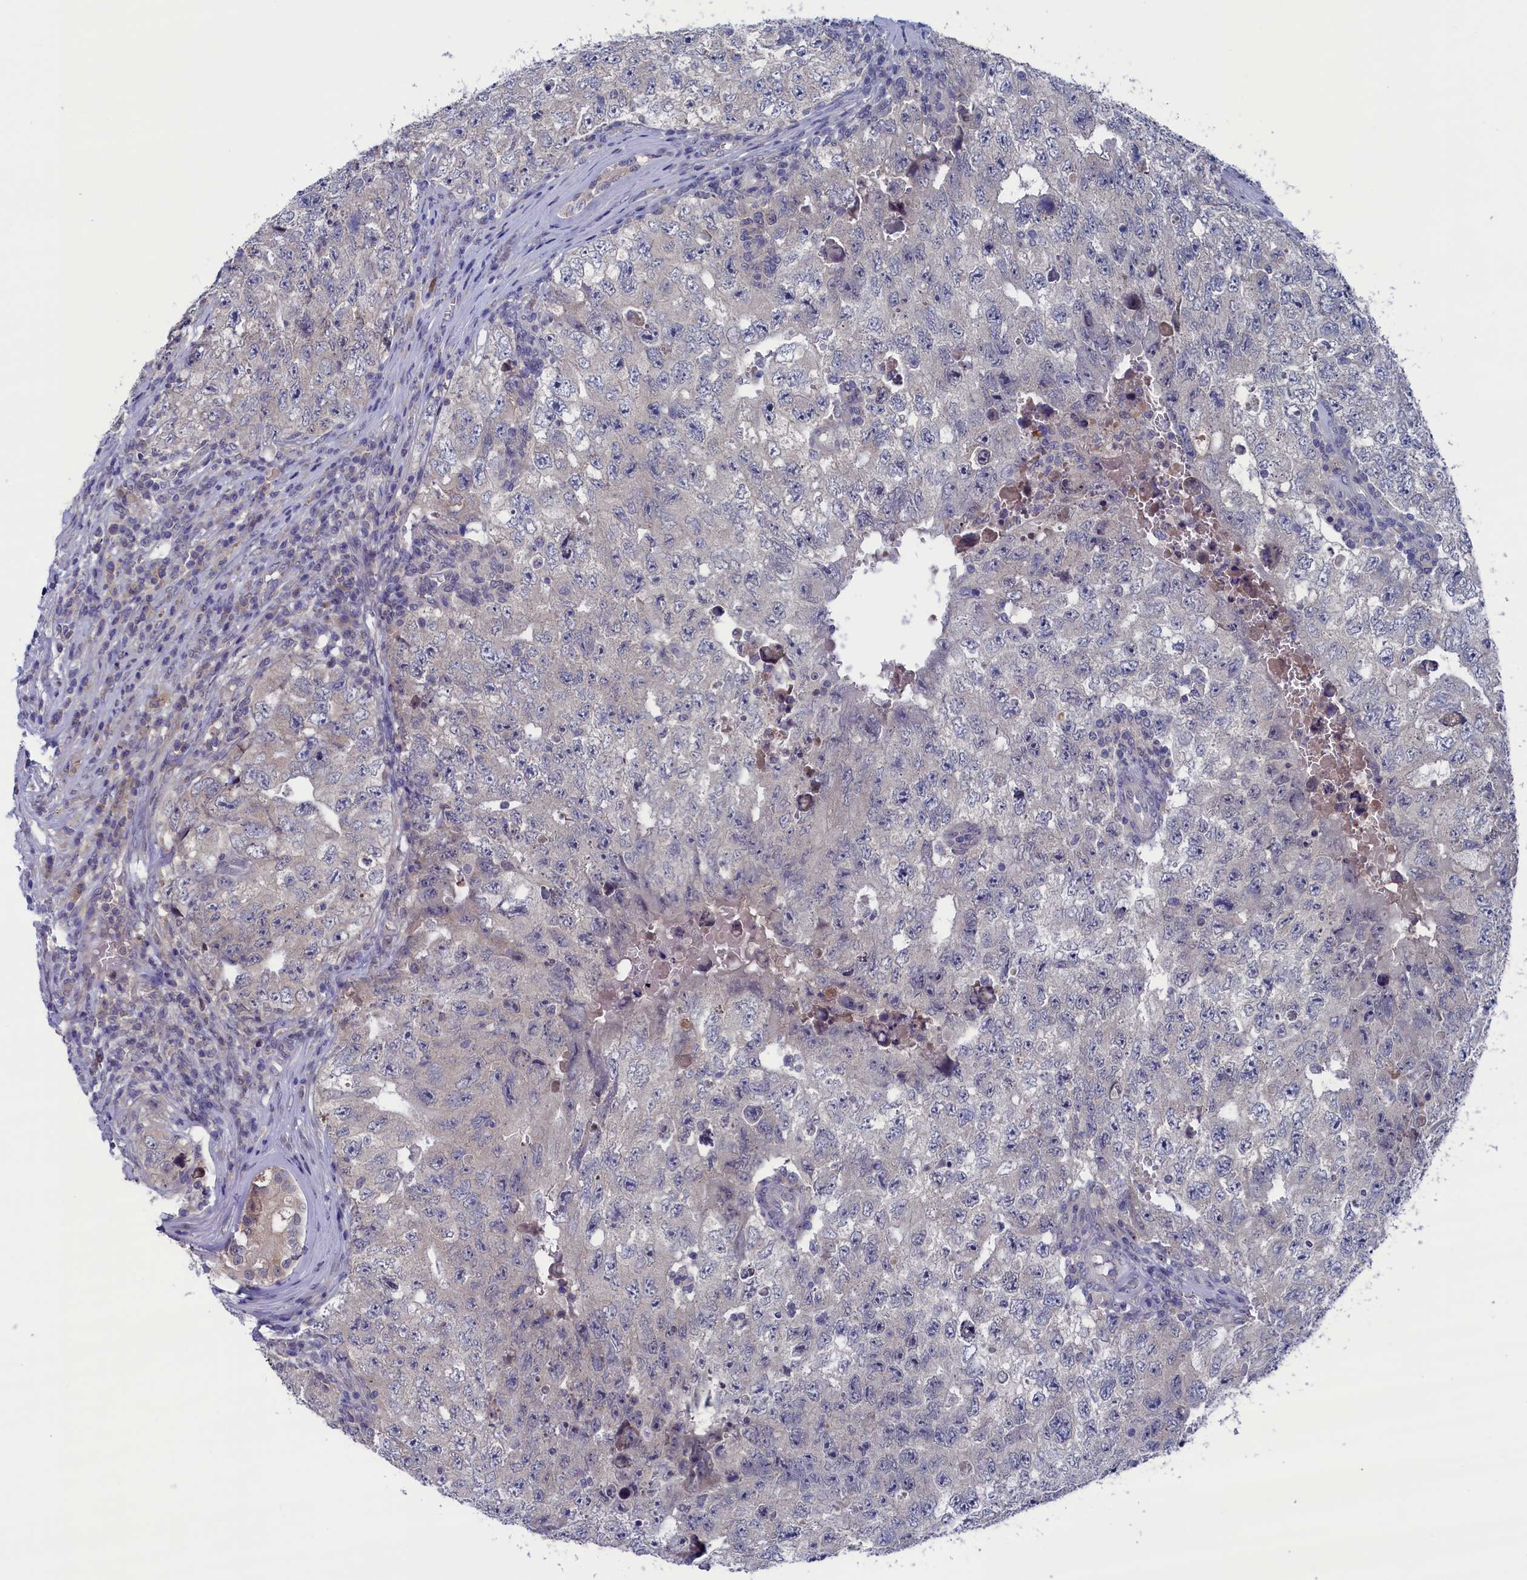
{"staining": {"intensity": "negative", "quantity": "none", "location": "none"}, "tissue": "testis cancer", "cell_type": "Tumor cells", "image_type": "cancer", "snomed": [{"axis": "morphology", "description": "Carcinoma, Embryonal, NOS"}, {"axis": "topography", "description": "Testis"}], "caption": "Tumor cells show no significant protein staining in embryonal carcinoma (testis).", "gene": "SPATA13", "patient": {"sex": "male", "age": 17}}